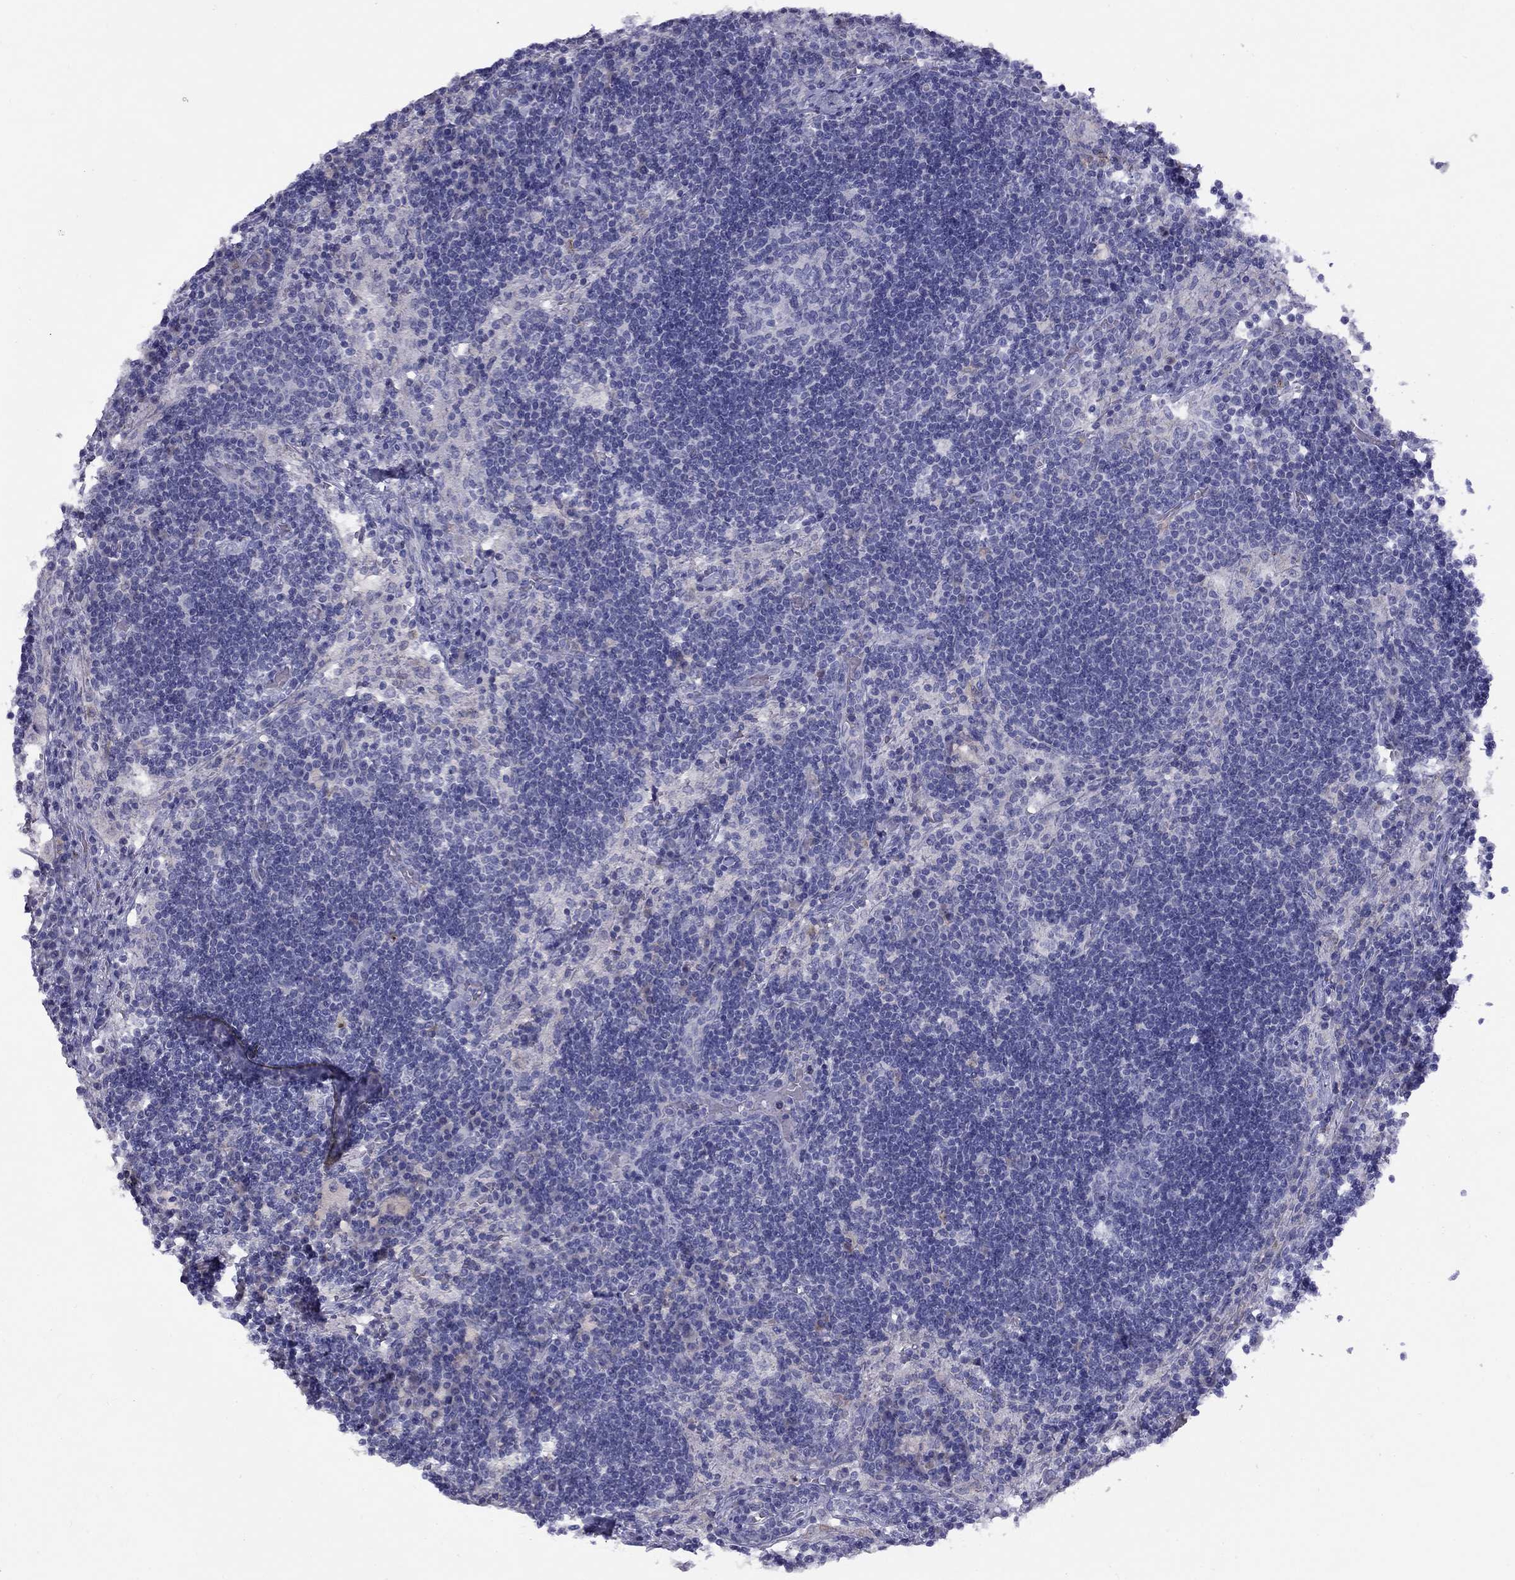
{"staining": {"intensity": "negative", "quantity": "none", "location": "none"}, "tissue": "lymph node", "cell_type": "Germinal center cells", "image_type": "normal", "snomed": [{"axis": "morphology", "description": "Normal tissue, NOS"}, {"axis": "topography", "description": "Lymph node"}], "caption": "DAB immunohistochemical staining of unremarkable lymph node exhibits no significant staining in germinal center cells. (Brightfield microscopy of DAB (3,3'-diaminobenzidine) immunohistochemistry (IHC) at high magnification).", "gene": "CPNE4", "patient": {"sex": "male", "age": 63}}